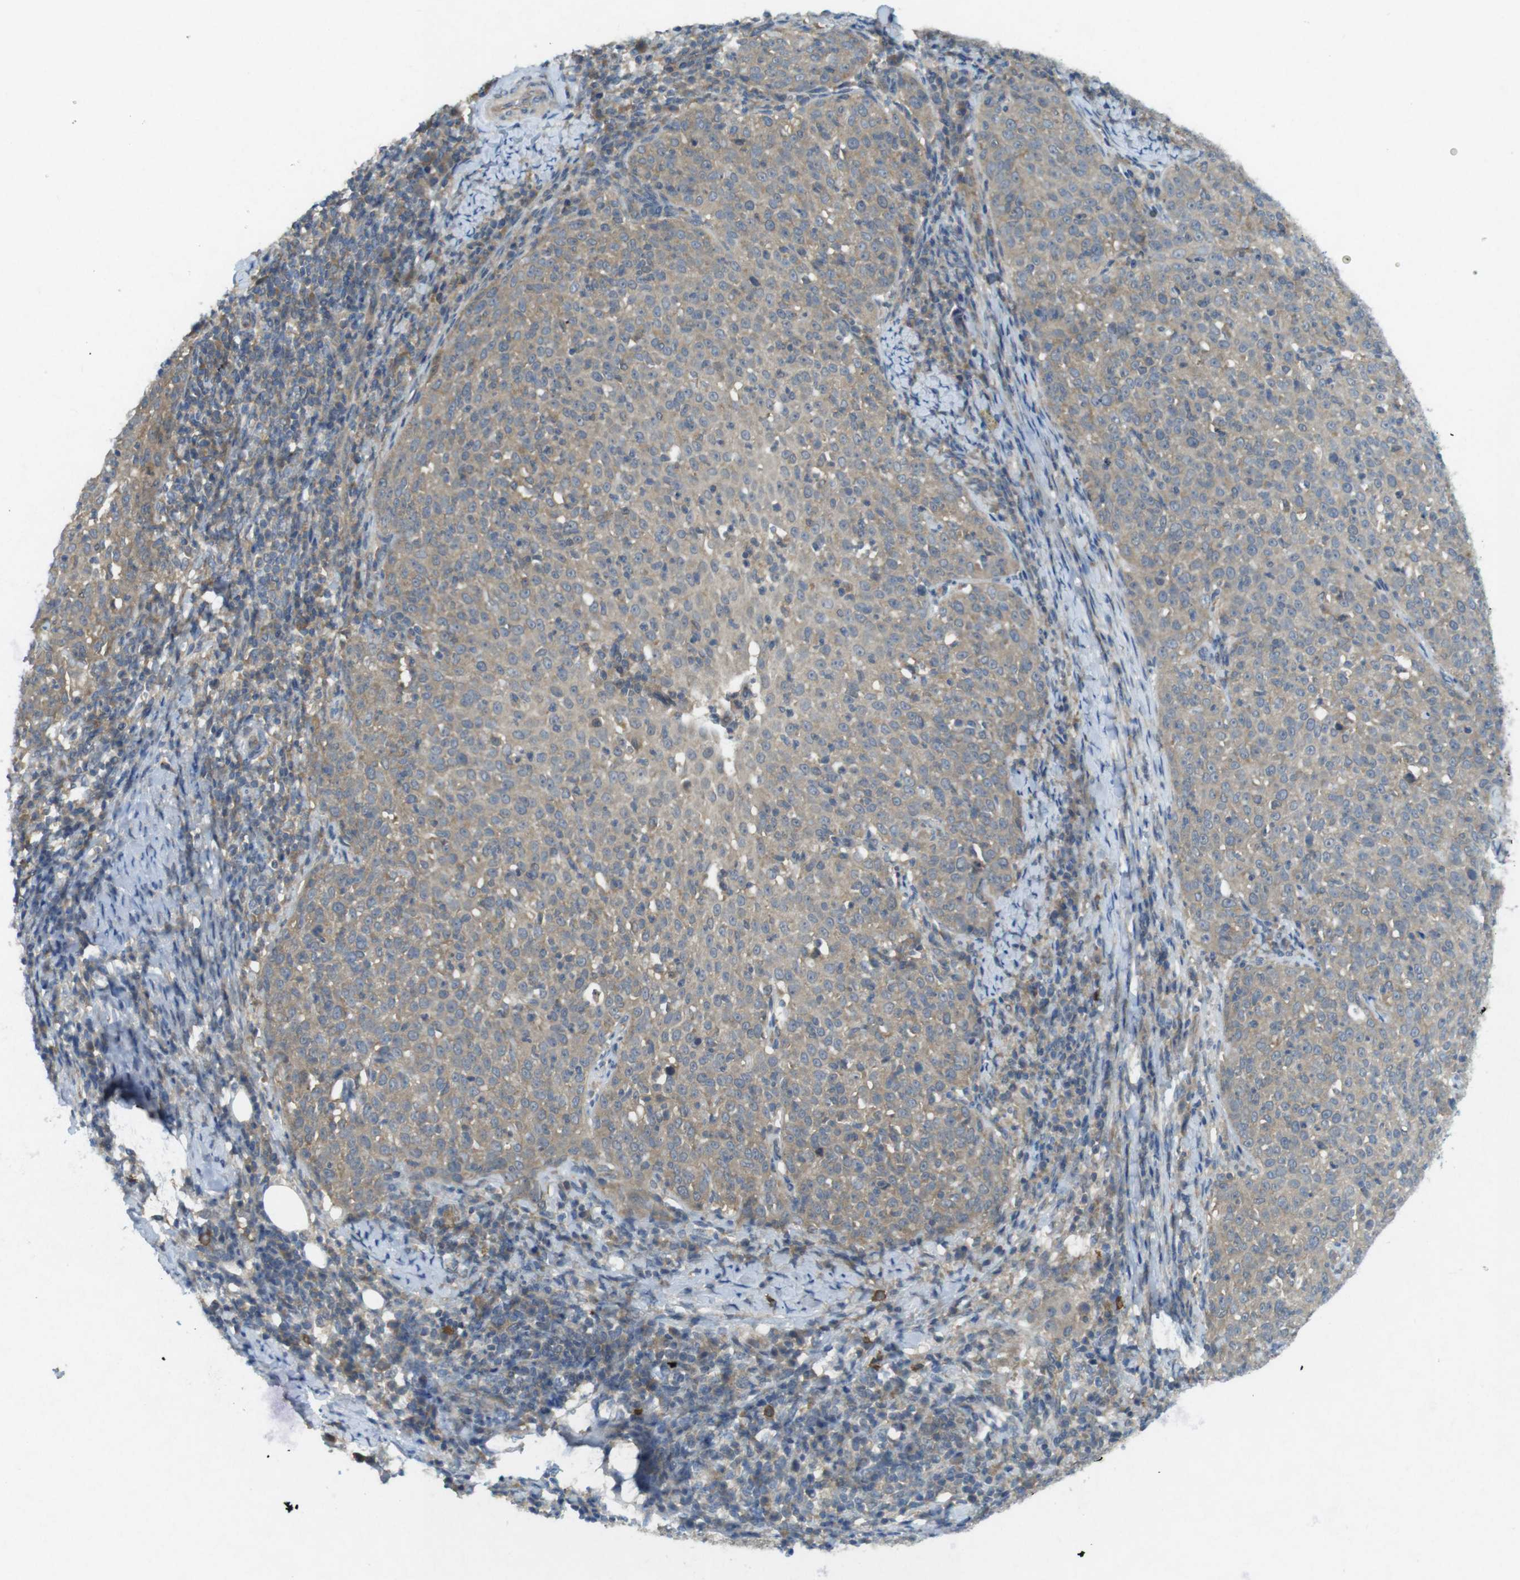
{"staining": {"intensity": "weak", "quantity": "25%-75%", "location": "cytoplasmic/membranous"}, "tissue": "cervical cancer", "cell_type": "Tumor cells", "image_type": "cancer", "snomed": [{"axis": "morphology", "description": "Squamous cell carcinoma, NOS"}, {"axis": "topography", "description": "Cervix"}], "caption": "A brown stain shows weak cytoplasmic/membranous positivity of a protein in human cervical squamous cell carcinoma tumor cells.", "gene": "SUGT1", "patient": {"sex": "female", "age": 51}}